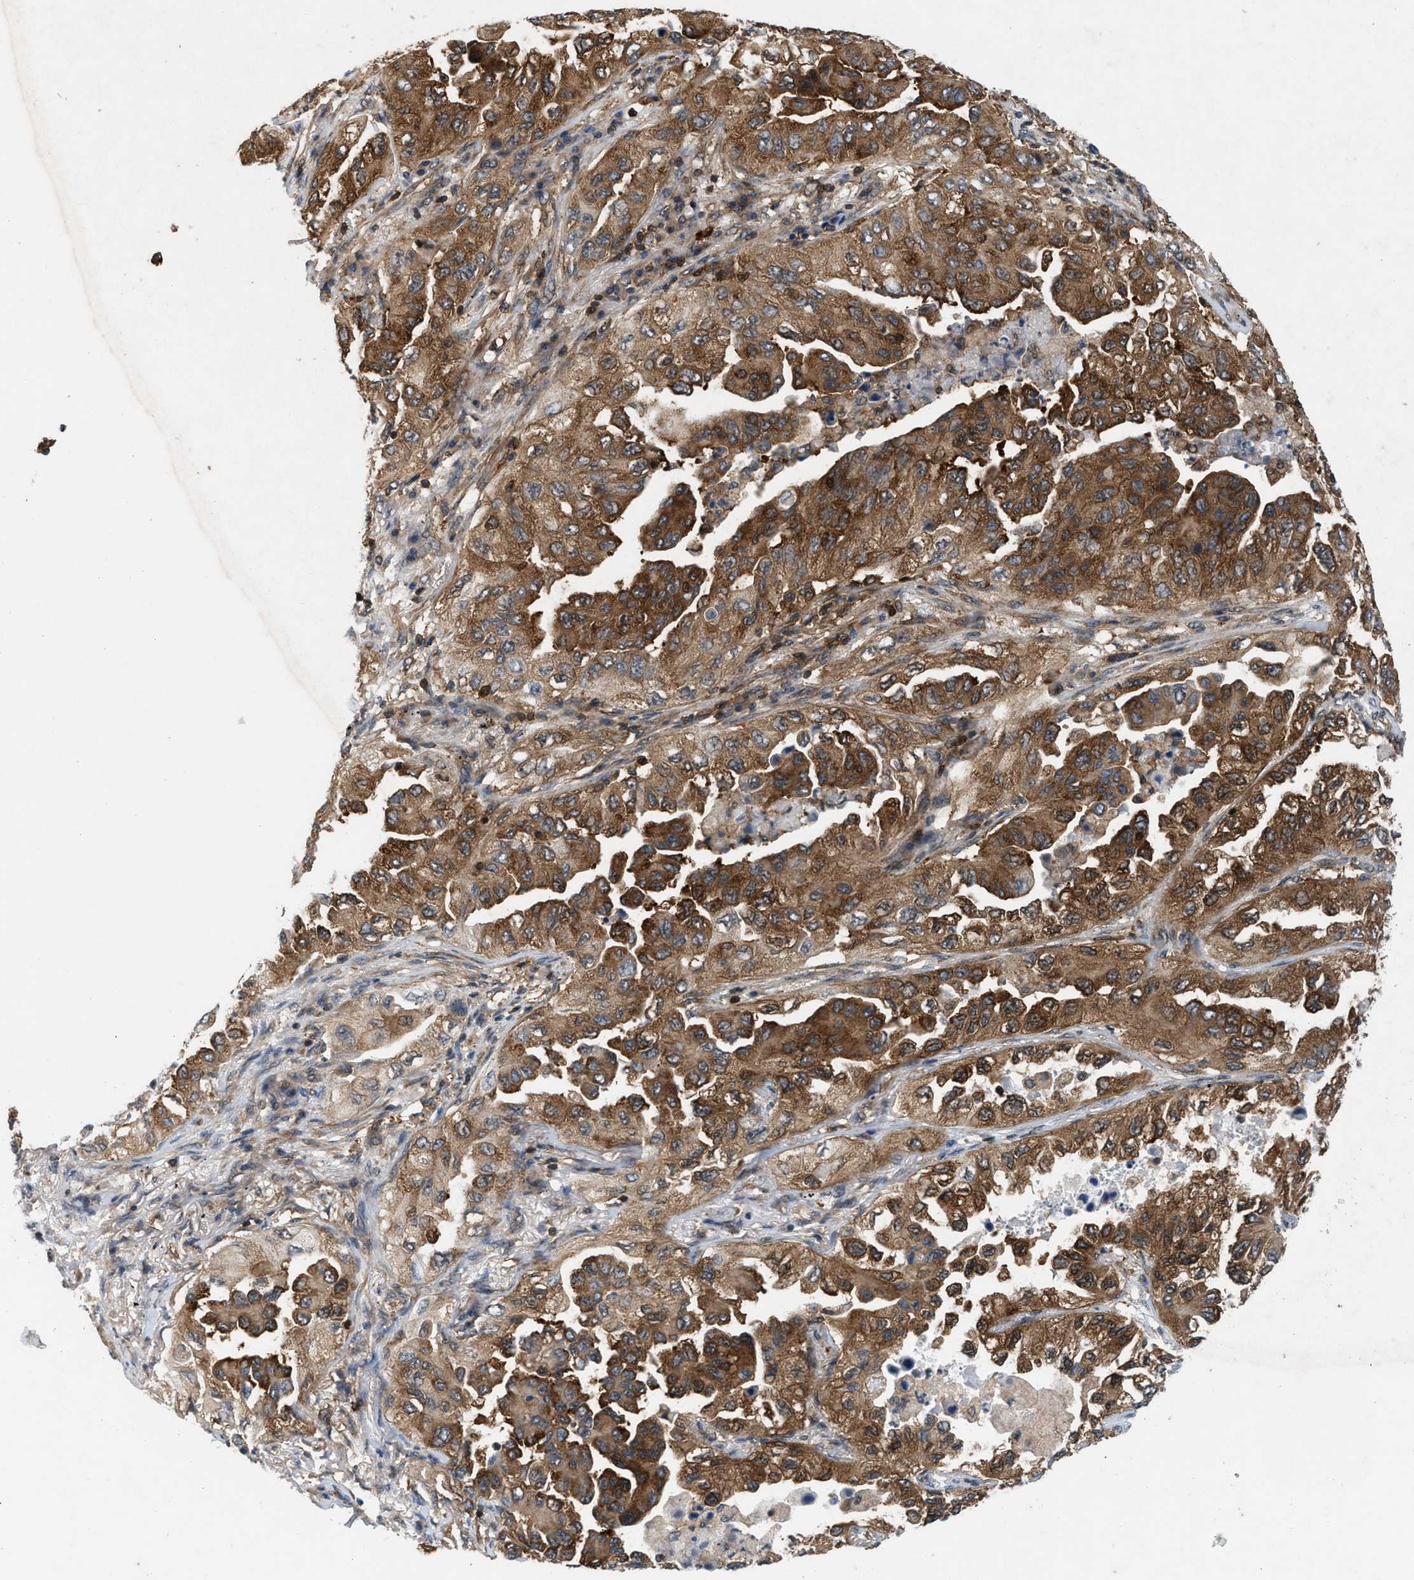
{"staining": {"intensity": "moderate", "quantity": ">75%", "location": "cytoplasmic/membranous"}, "tissue": "lung cancer", "cell_type": "Tumor cells", "image_type": "cancer", "snomed": [{"axis": "morphology", "description": "Adenocarcinoma, NOS"}, {"axis": "topography", "description": "Lung"}], "caption": "Moderate cytoplasmic/membranous positivity is present in about >75% of tumor cells in lung adenocarcinoma.", "gene": "OXSR1", "patient": {"sex": "female", "age": 65}}